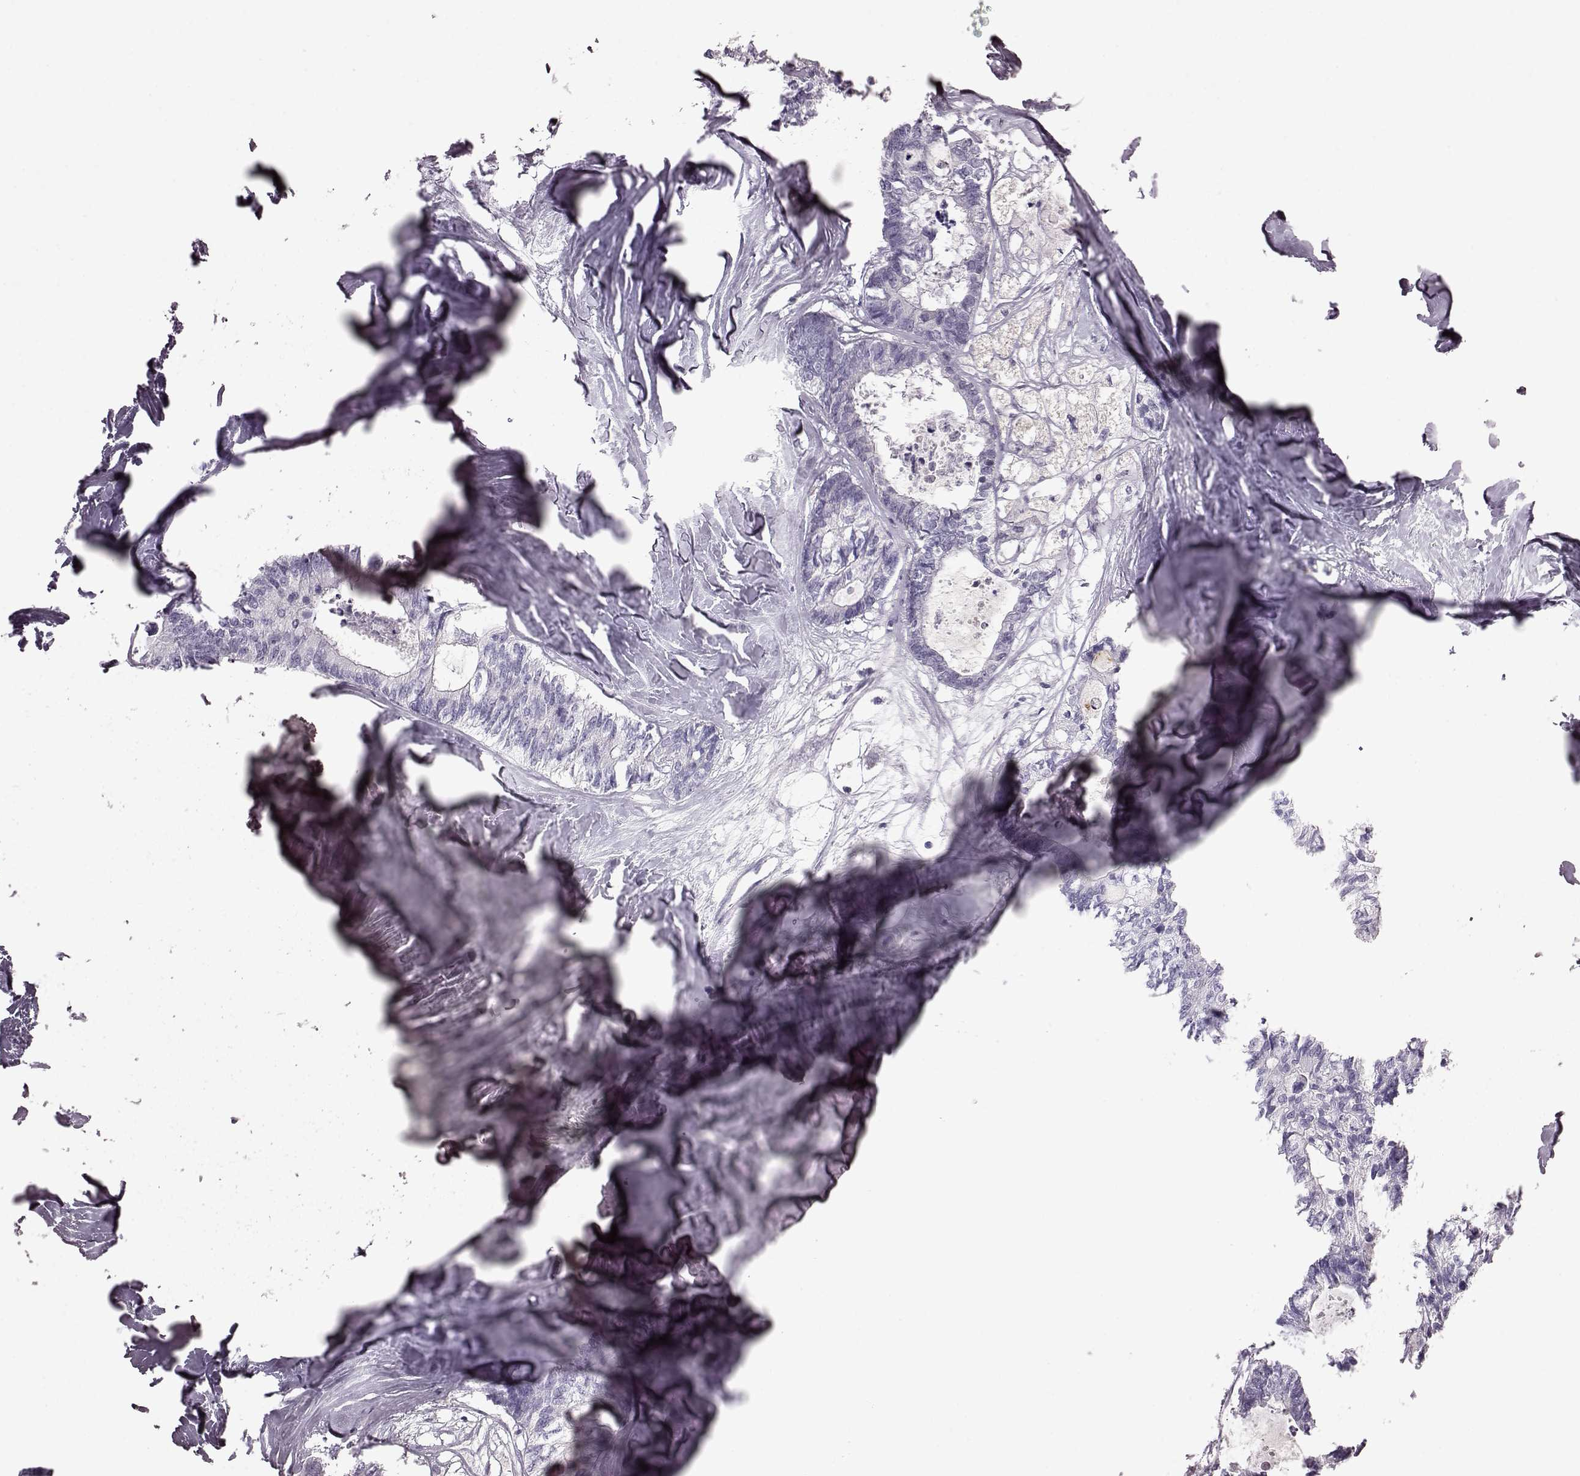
{"staining": {"intensity": "negative", "quantity": "none", "location": "none"}, "tissue": "colorectal cancer", "cell_type": "Tumor cells", "image_type": "cancer", "snomed": [{"axis": "morphology", "description": "Adenocarcinoma, NOS"}, {"axis": "topography", "description": "Colon"}, {"axis": "topography", "description": "Rectum"}], "caption": "Colorectal adenocarcinoma was stained to show a protein in brown. There is no significant staining in tumor cells. Nuclei are stained in blue.", "gene": "CRYBA2", "patient": {"sex": "male", "age": 57}}